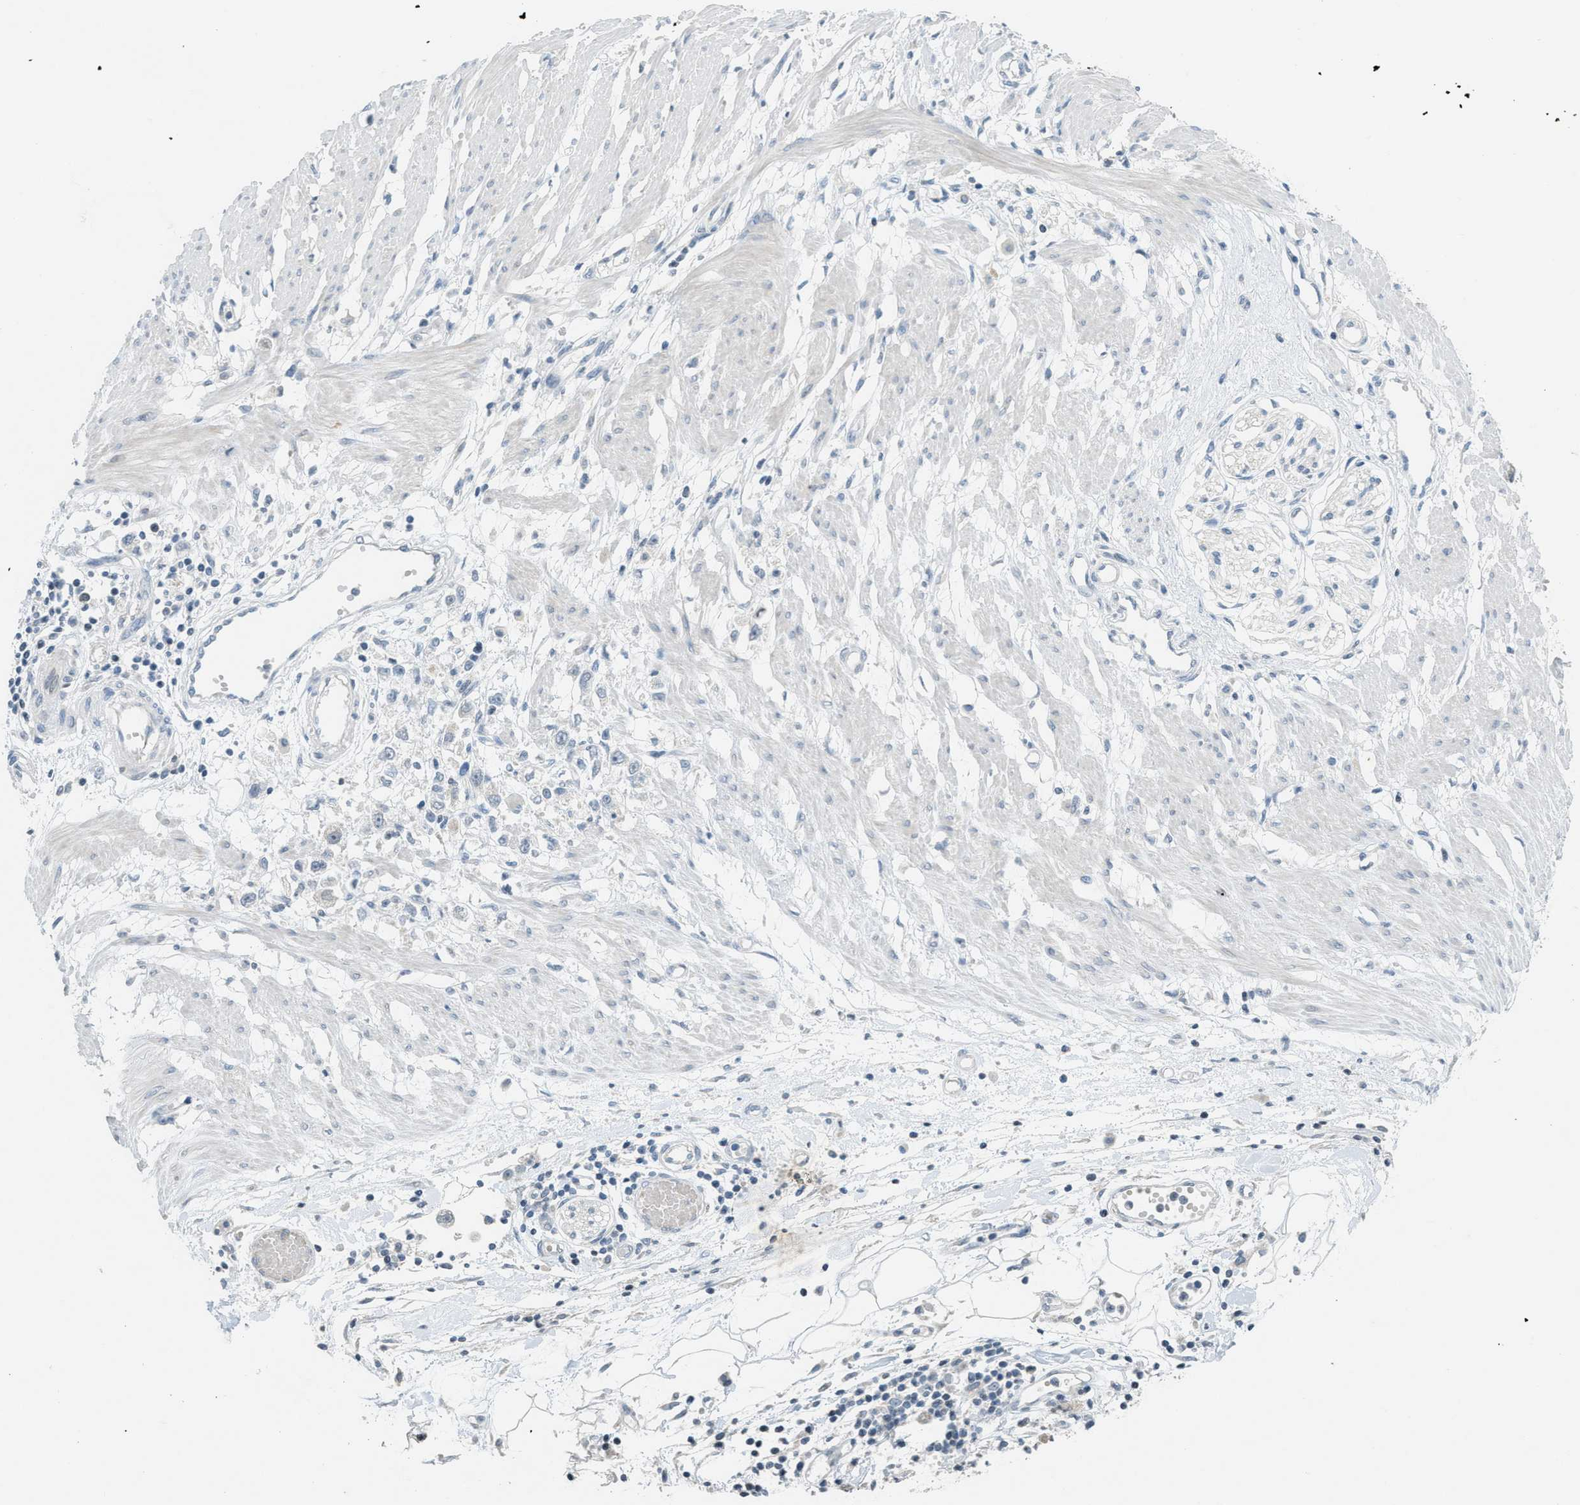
{"staining": {"intensity": "negative", "quantity": "none", "location": "none"}, "tissue": "stomach cancer", "cell_type": "Tumor cells", "image_type": "cancer", "snomed": [{"axis": "morphology", "description": "Adenocarcinoma, NOS"}, {"axis": "topography", "description": "Stomach"}], "caption": "An immunohistochemistry micrograph of stomach cancer is shown. There is no staining in tumor cells of stomach cancer.", "gene": "TXNDC2", "patient": {"sex": "female", "age": 59}}